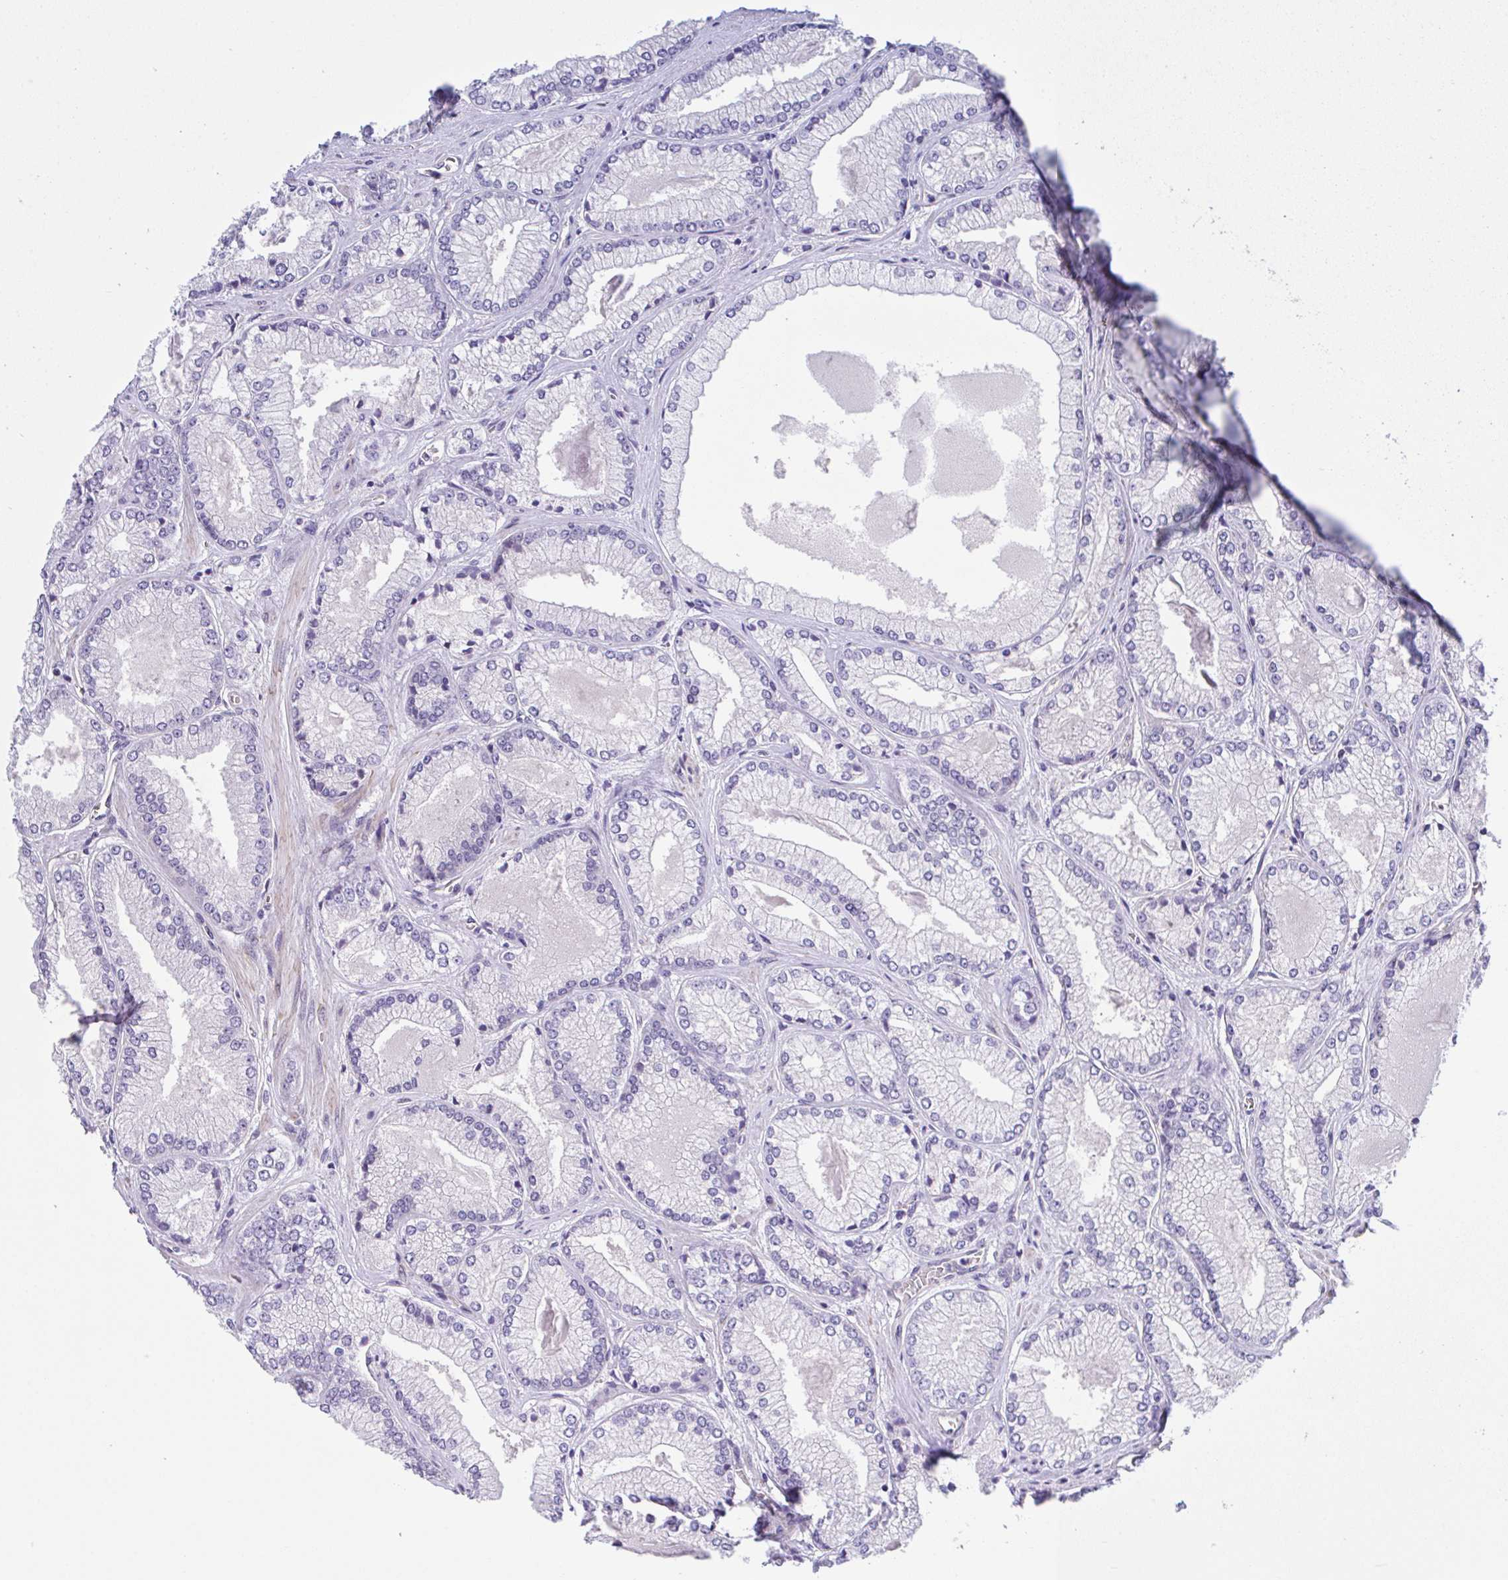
{"staining": {"intensity": "negative", "quantity": "none", "location": "none"}, "tissue": "prostate cancer", "cell_type": "Tumor cells", "image_type": "cancer", "snomed": [{"axis": "morphology", "description": "Adenocarcinoma, Low grade"}, {"axis": "topography", "description": "Prostate"}], "caption": "There is no significant positivity in tumor cells of prostate adenocarcinoma (low-grade).", "gene": "ZBED3", "patient": {"sex": "male", "age": 67}}